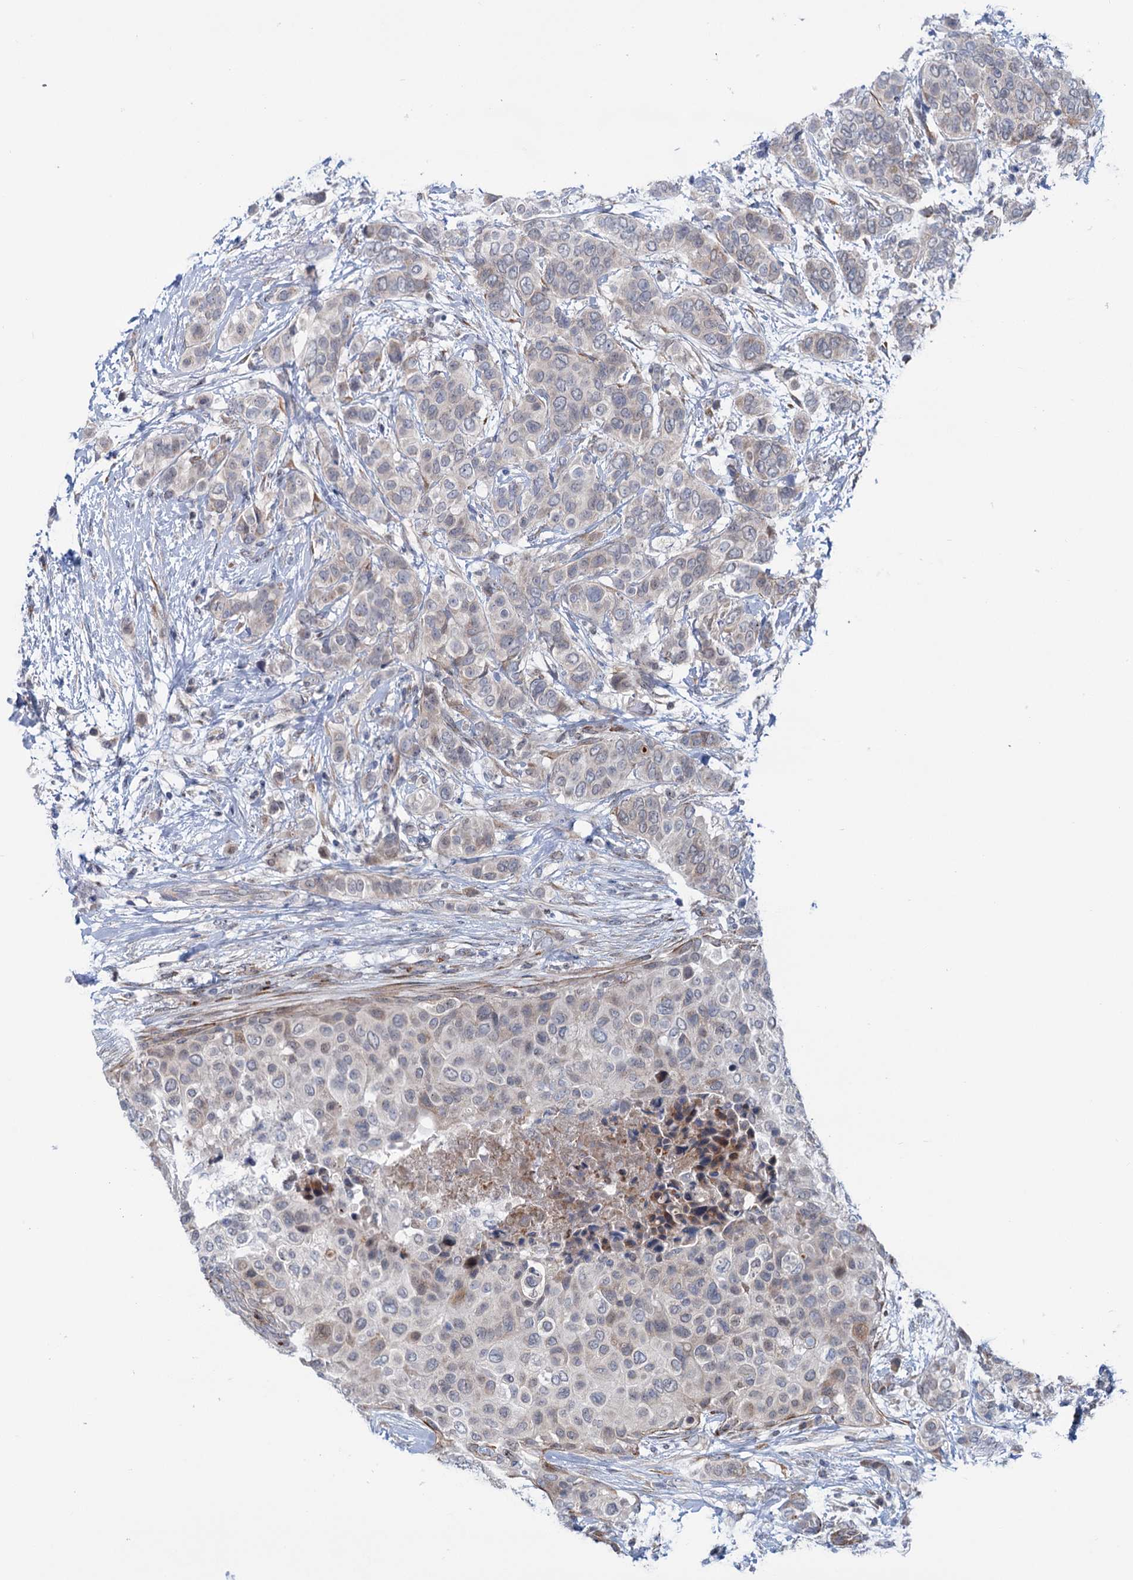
{"staining": {"intensity": "negative", "quantity": "none", "location": "none"}, "tissue": "breast cancer", "cell_type": "Tumor cells", "image_type": "cancer", "snomed": [{"axis": "morphology", "description": "Lobular carcinoma"}, {"axis": "topography", "description": "Breast"}], "caption": "The image shows no significant staining in tumor cells of breast cancer.", "gene": "ELP4", "patient": {"sex": "female", "age": 51}}